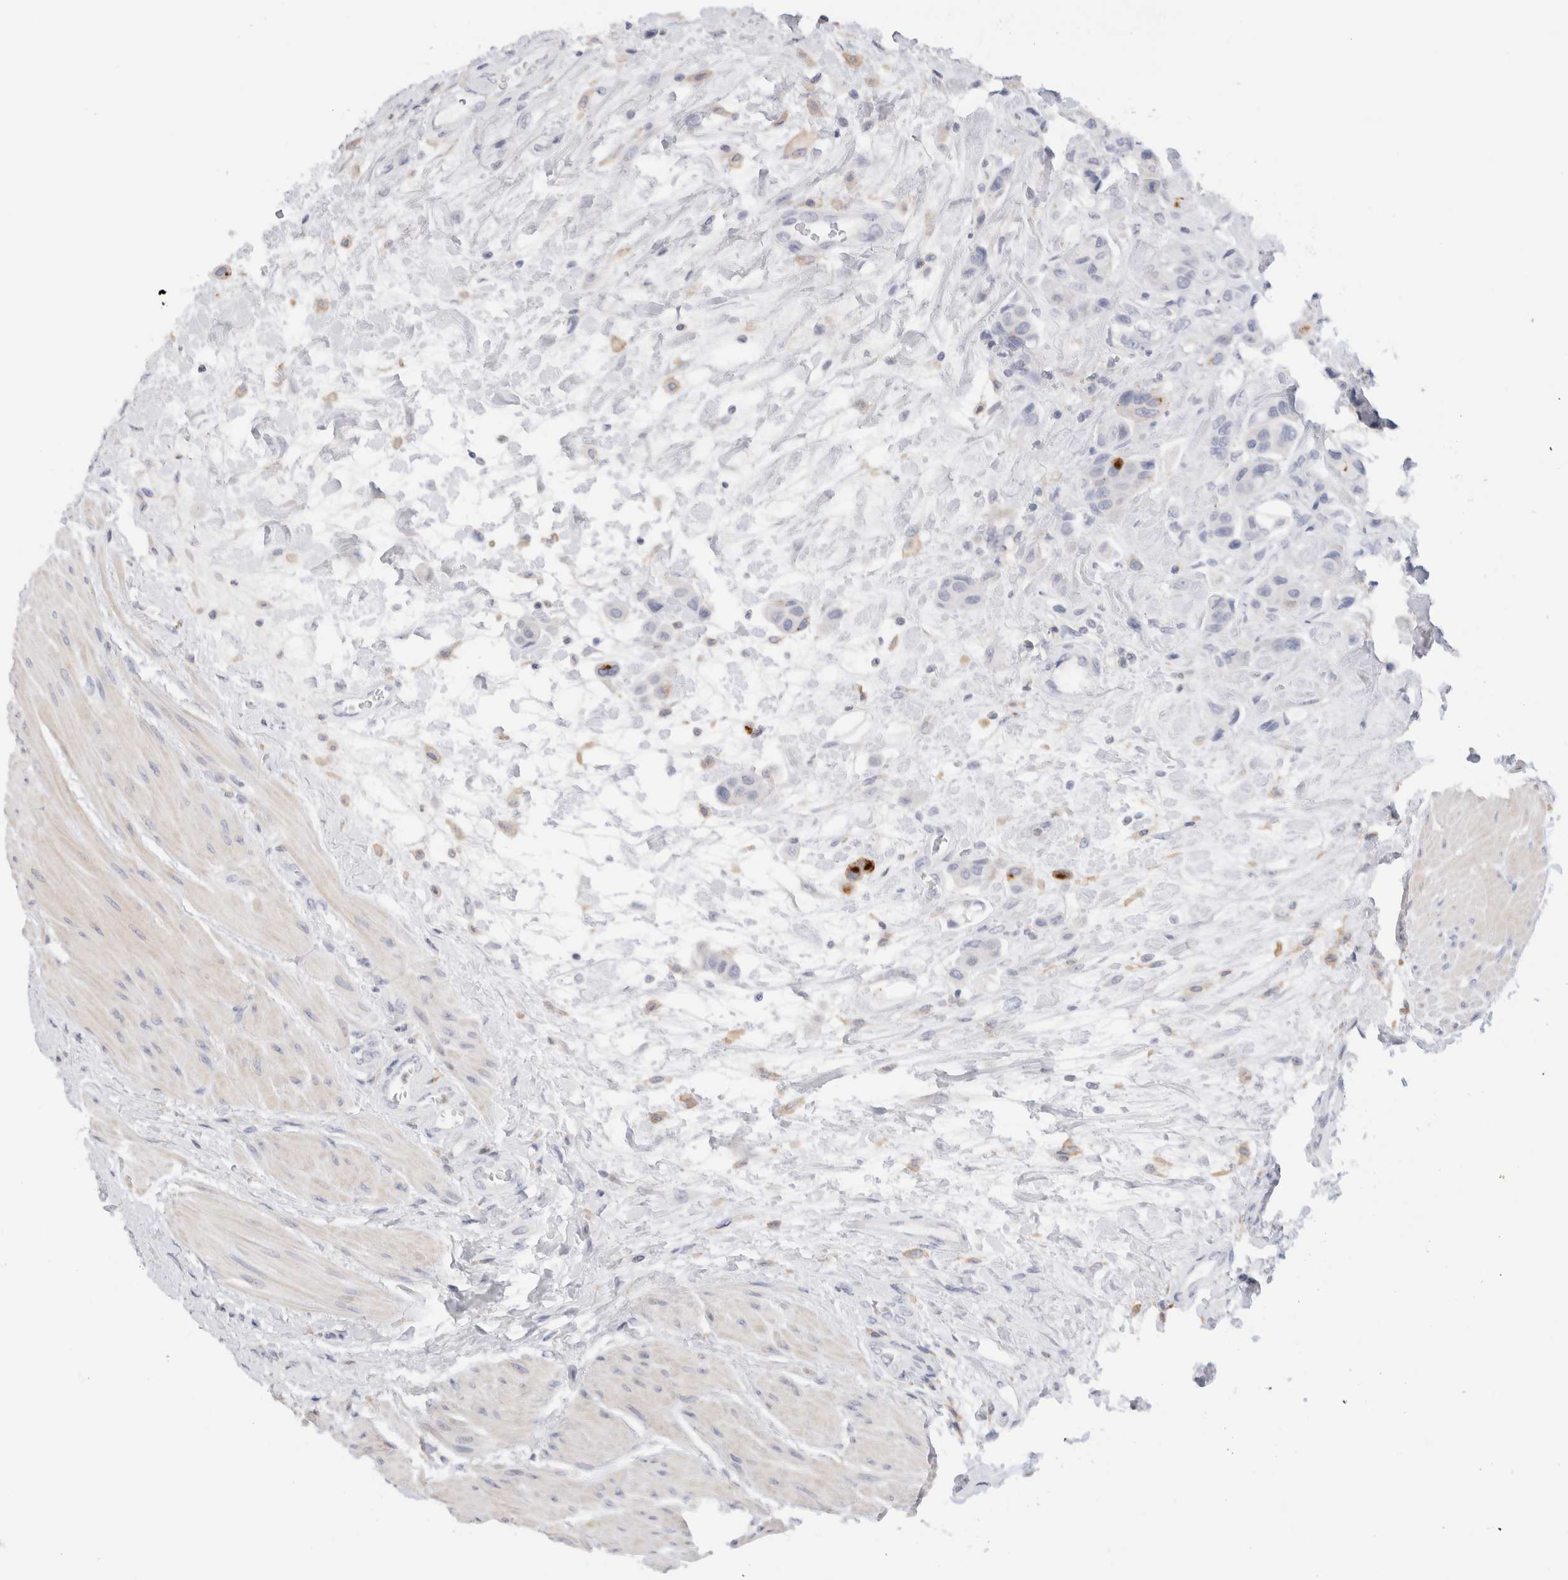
{"staining": {"intensity": "negative", "quantity": "none", "location": "none"}, "tissue": "urothelial cancer", "cell_type": "Tumor cells", "image_type": "cancer", "snomed": [{"axis": "morphology", "description": "Urothelial carcinoma, High grade"}, {"axis": "topography", "description": "Urinary bladder"}], "caption": "Urothelial carcinoma (high-grade) was stained to show a protein in brown. There is no significant positivity in tumor cells. Nuclei are stained in blue.", "gene": "ADAM30", "patient": {"sex": "male", "age": 50}}